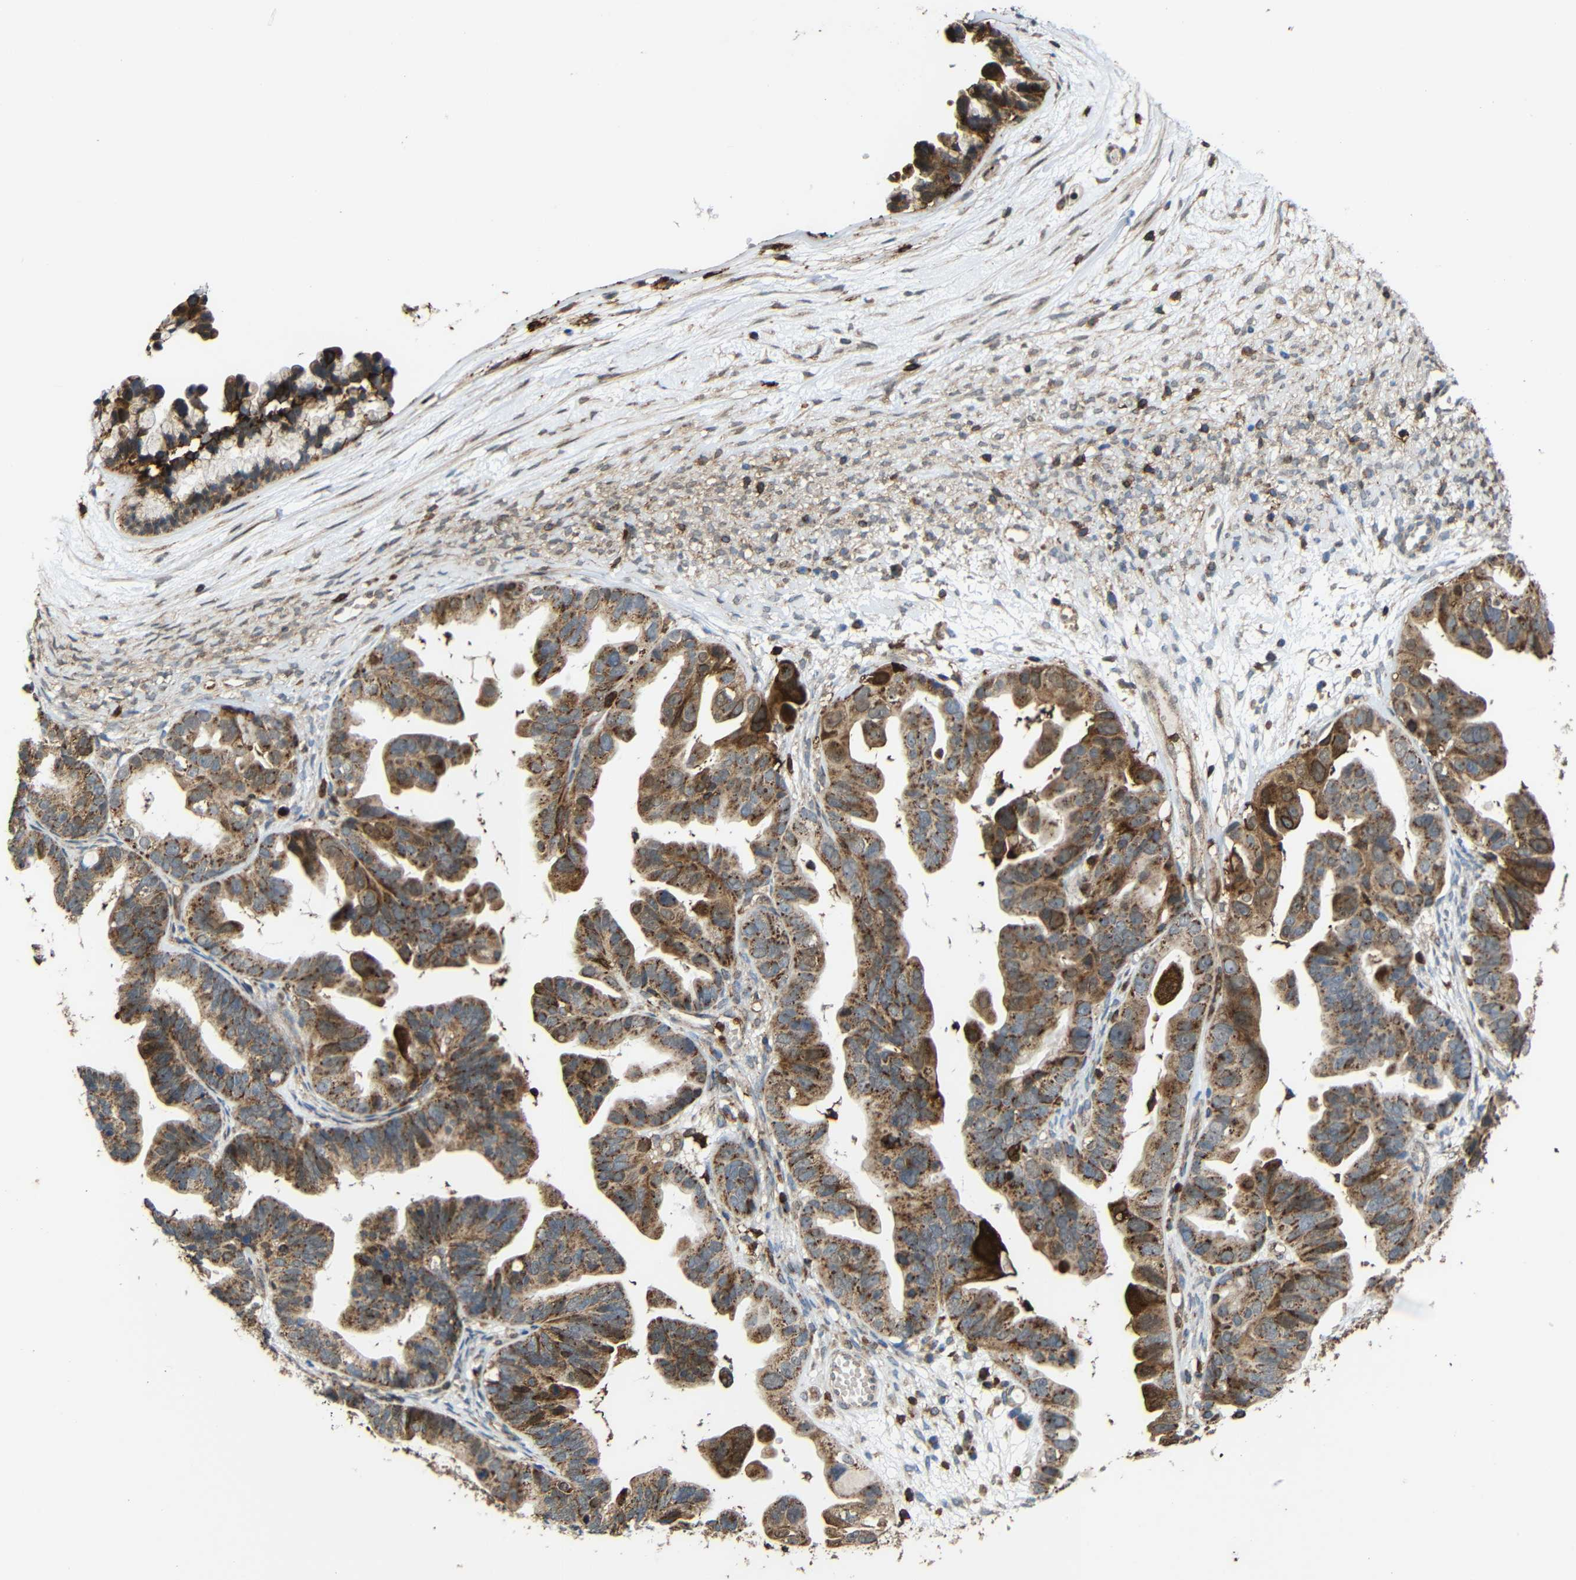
{"staining": {"intensity": "moderate", "quantity": ">75%", "location": "cytoplasmic/membranous"}, "tissue": "ovarian cancer", "cell_type": "Tumor cells", "image_type": "cancer", "snomed": [{"axis": "morphology", "description": "Cystadenocarcinoma, serous, NOS"}, {"axis": "topography", "description": "Ovary"}], "caption": "Serous cystadenocarcinoma (ovarian) stained with immunohistochemistry reveals moderate cytoplasmic/membranous expression in approximately >75% of tumor cells.", "gene": "C1GALT1", "patient": {"sex": "female", "age": 56}}